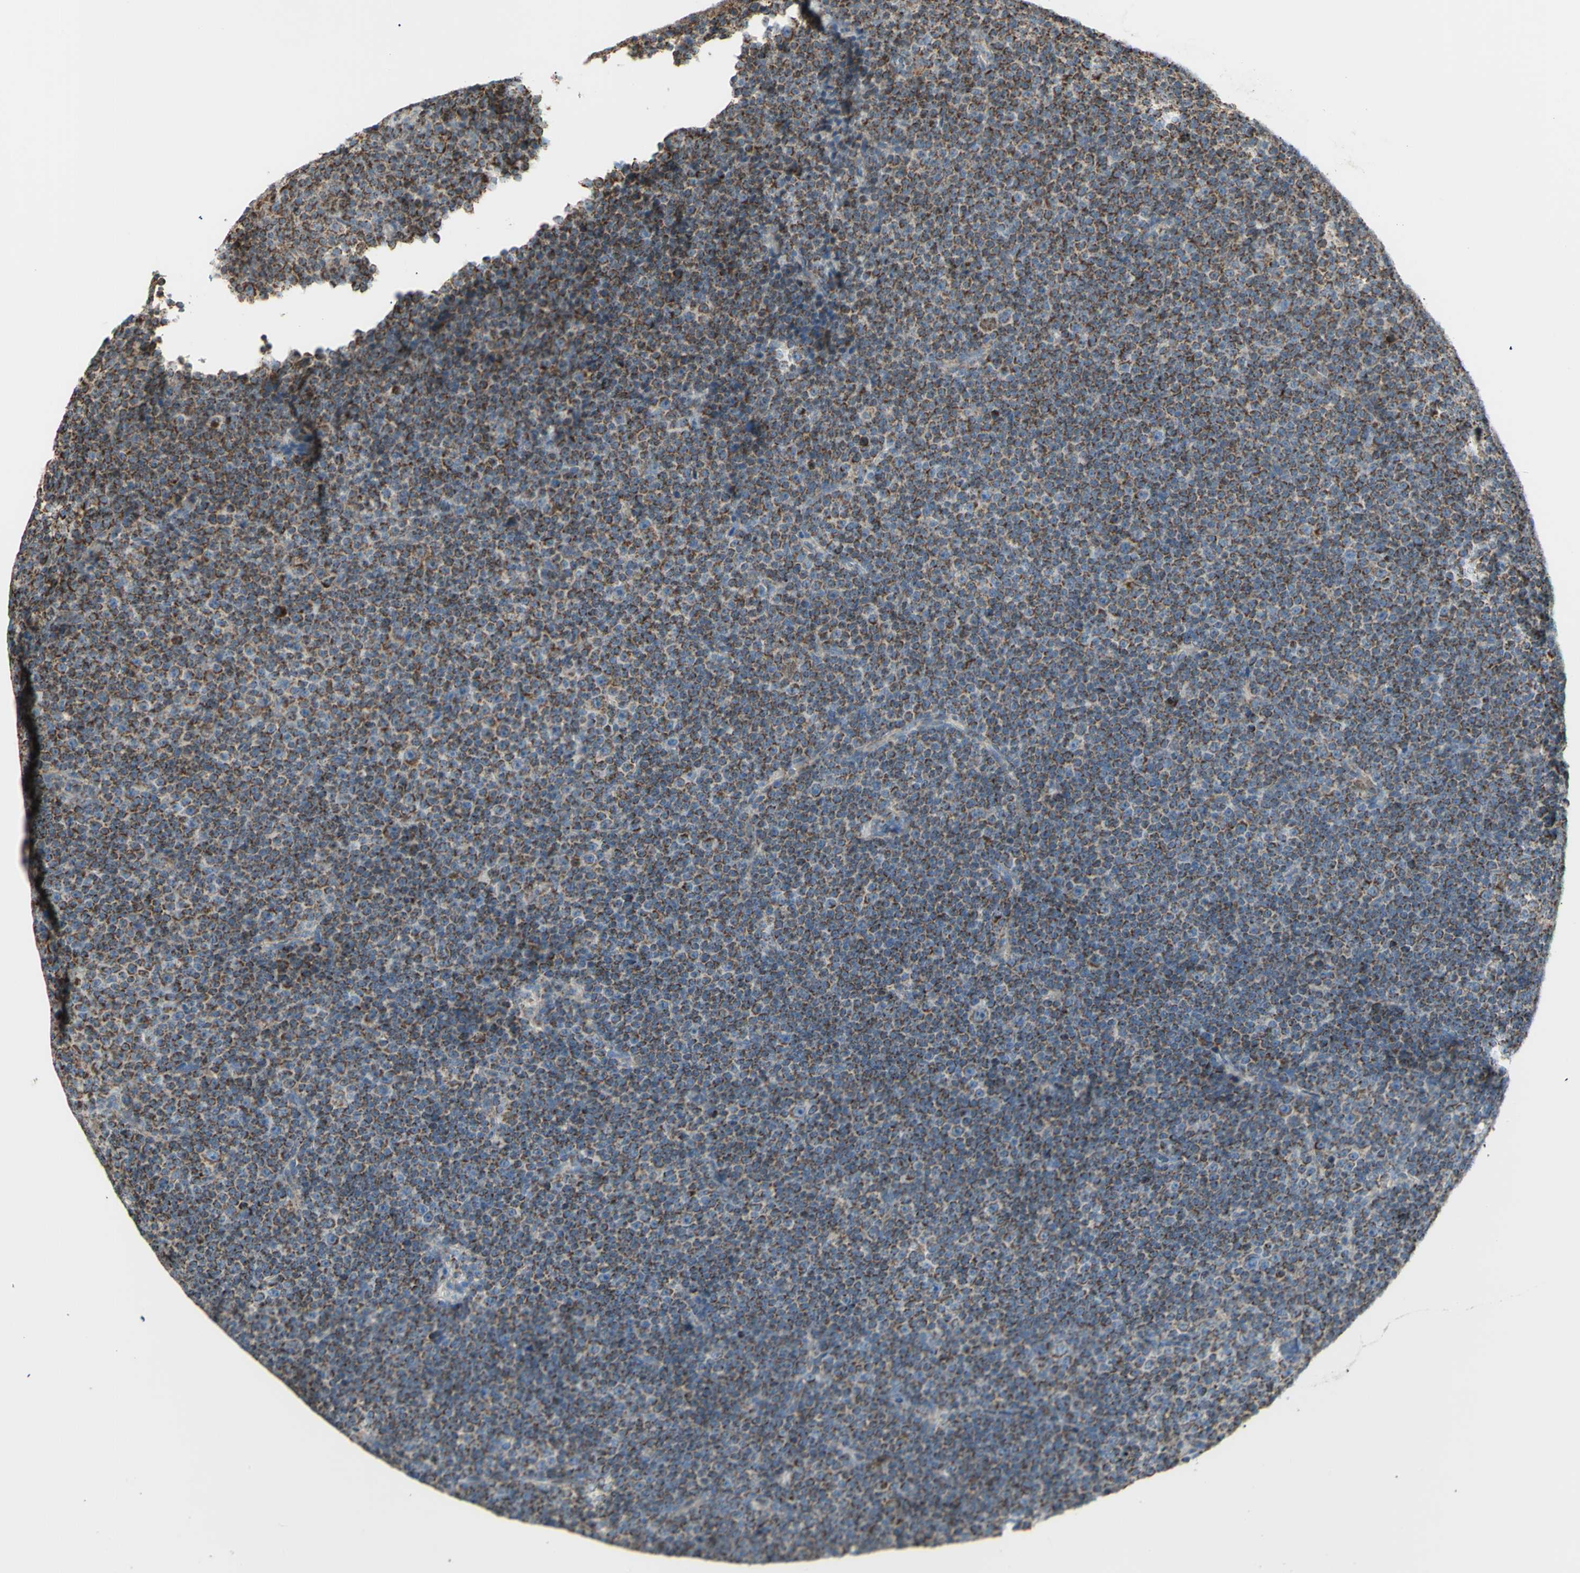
{"staining": {"intensity": "strong", "quantity": "25%-75%", "location": "cytoplasmic/membranous"}, "tissue": "lymphoma", "cell_type": "Tumor cells", "image_type": "cancer", "snomed": [{"axis": "morphology", "description": "Malignant lymphoma, non-Hodgkin's type, Low grade"}, {"axis": "topography", "description": "Lymph node"}], "caption": "Tumor cells reveal high levels of strong cytoplasmic/membranous expression in approximately 25%-75% of cells in human low-grade malignant lymphoma, non-Hodgkin's type.", "gene": "LETM1", "patient": {"sex": "female", "age": 67}}